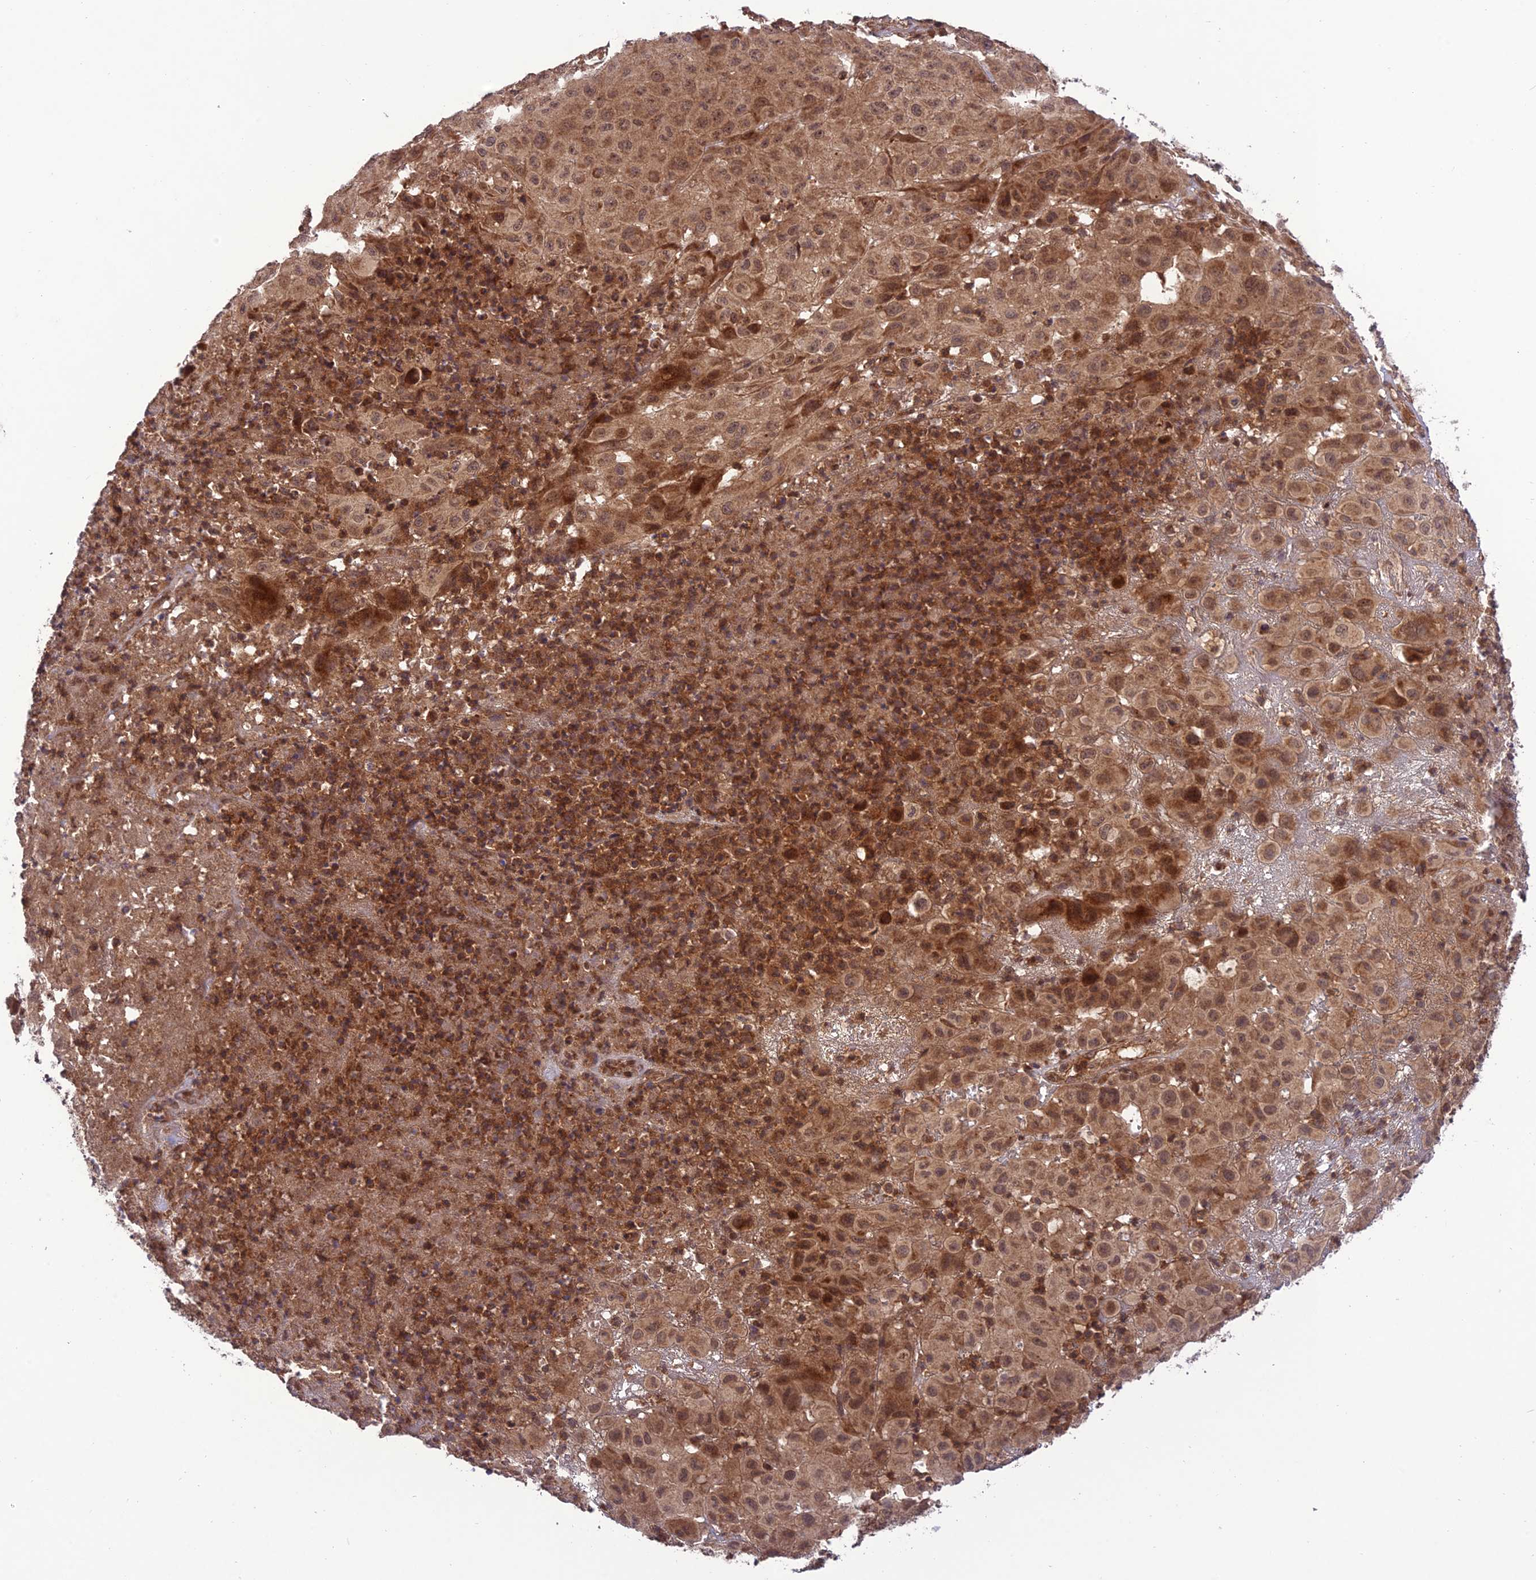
{"staining": {"intensity": "moderate", "quantity": ">75%", "location": "cytoplasmic/membranous,nuclear"}, "tissue": "melanoma", "cell_type": "Tumor cells", "image_type": "cancer", "snomed": [{"axis": "morphology", "description": "Malignant melanoma, NOS"}, {"axis": "topography", "description": "Skin"}], "caption": "Immunohistochemical staining of human malignant melanoma displays medium levels of moderate cytoplasmic/membranous and nuclear protein staining in approximately >75% of tumor cells.", "gene": "NDUFC1", "patient": {"sex": "male", "age": 73}}